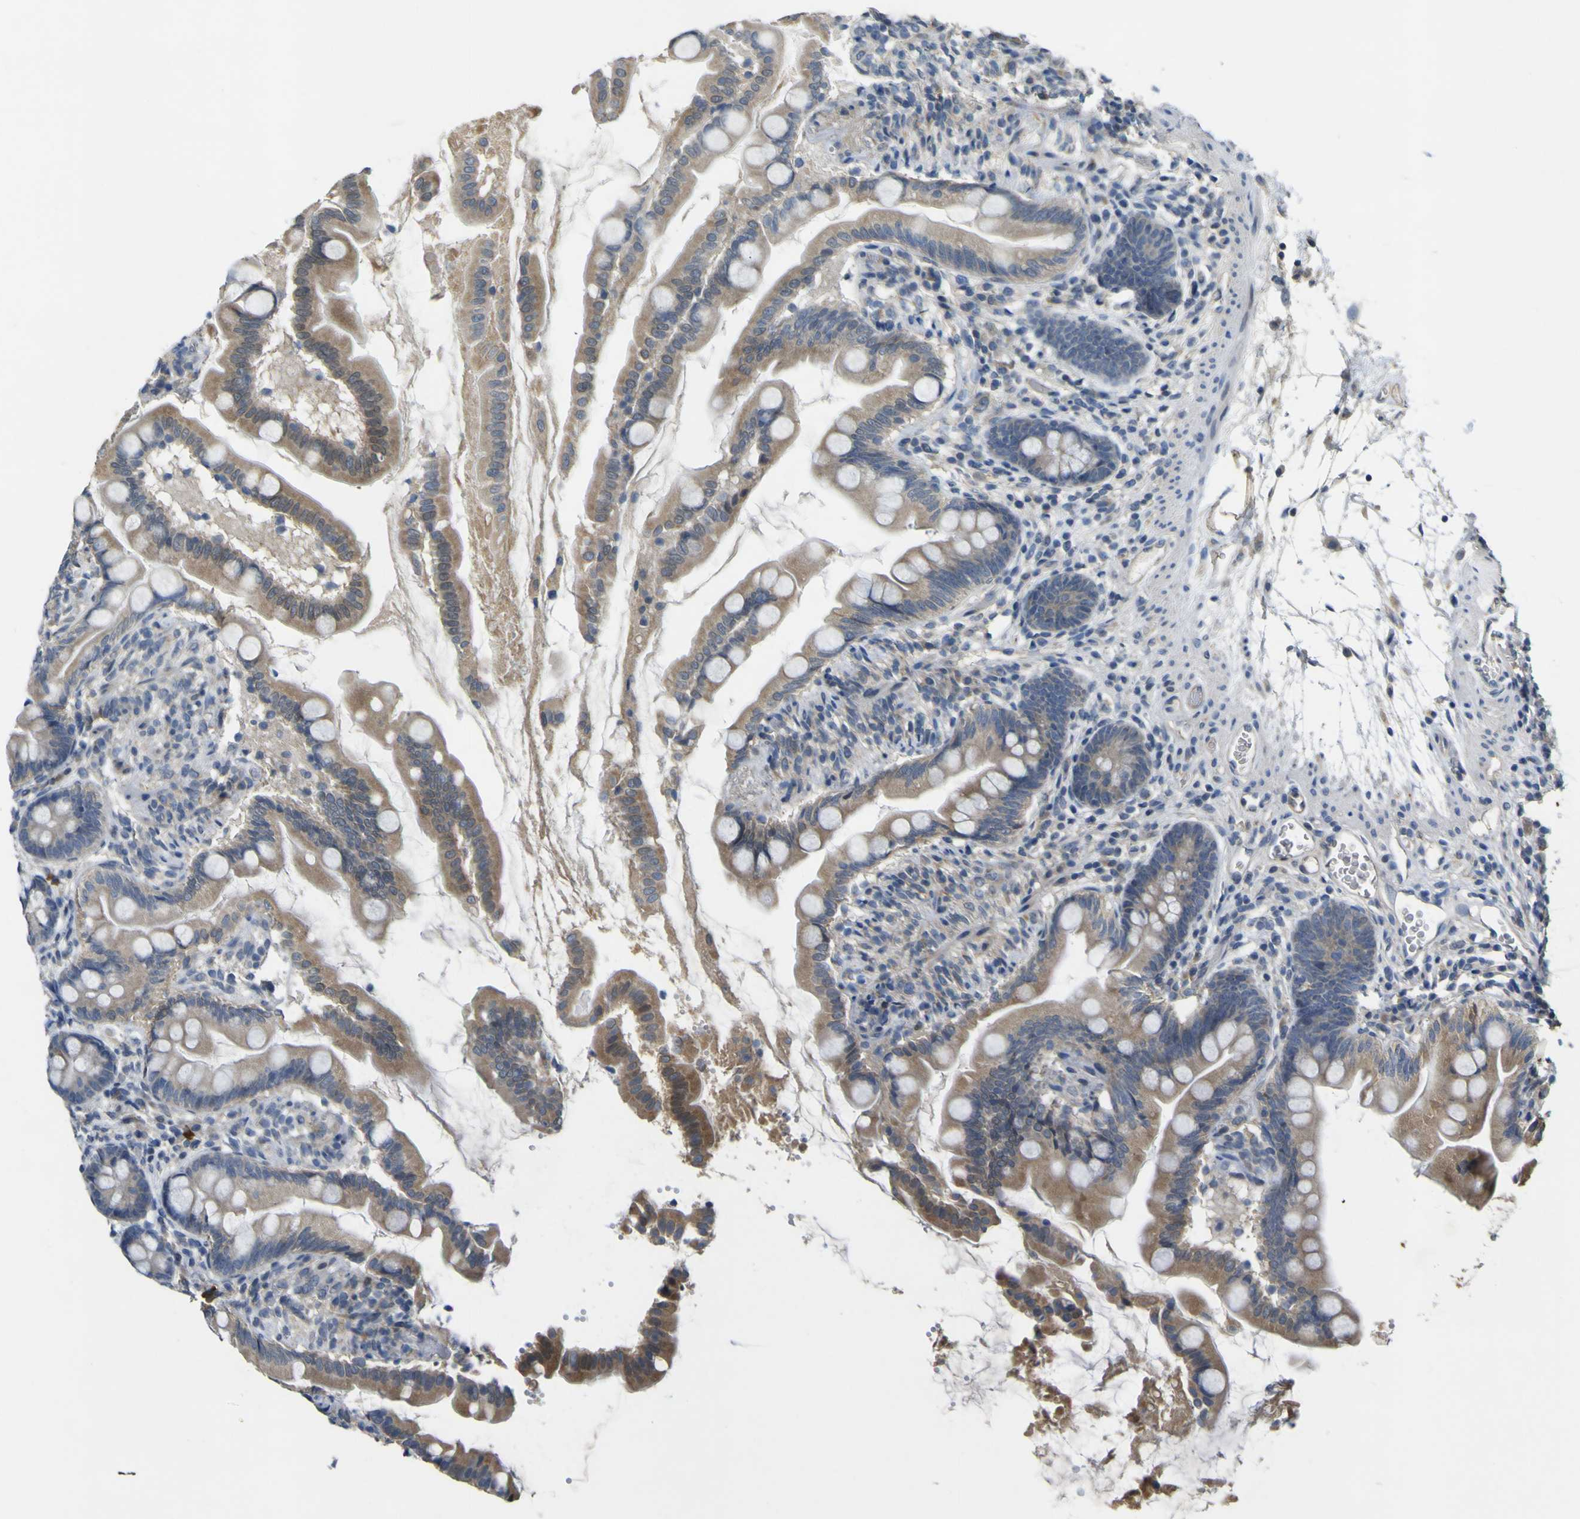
{"staining": {"intensity": "moderate", "quantity": ">75%", "location": "cytoplasmic/membranous"}, "tissue": "small intestine", "cell_type": "Glandular cells", "image_type": "normal", "snomed": [{"axis": "morphology", "description": "Normal tissue, NOS"}, {"axis": "topography", "description": "Small intestine"}], "caption": "Immunohistochemistry staining of unremarkable small intestine, which demonstrates medium levels of moderate cytoplasmic/membranous staining in about >75% of glandular cells indicating moderate cytoplasmic/membranous protein positivity. The staining was performed using DAB (3,3'-diaminobenzidine) (brown) for protein detection and nuclei were counterstained in hematoxylin (blue).", "gene": "LDLR", "patient": {"sex": "female", "age": 56}}